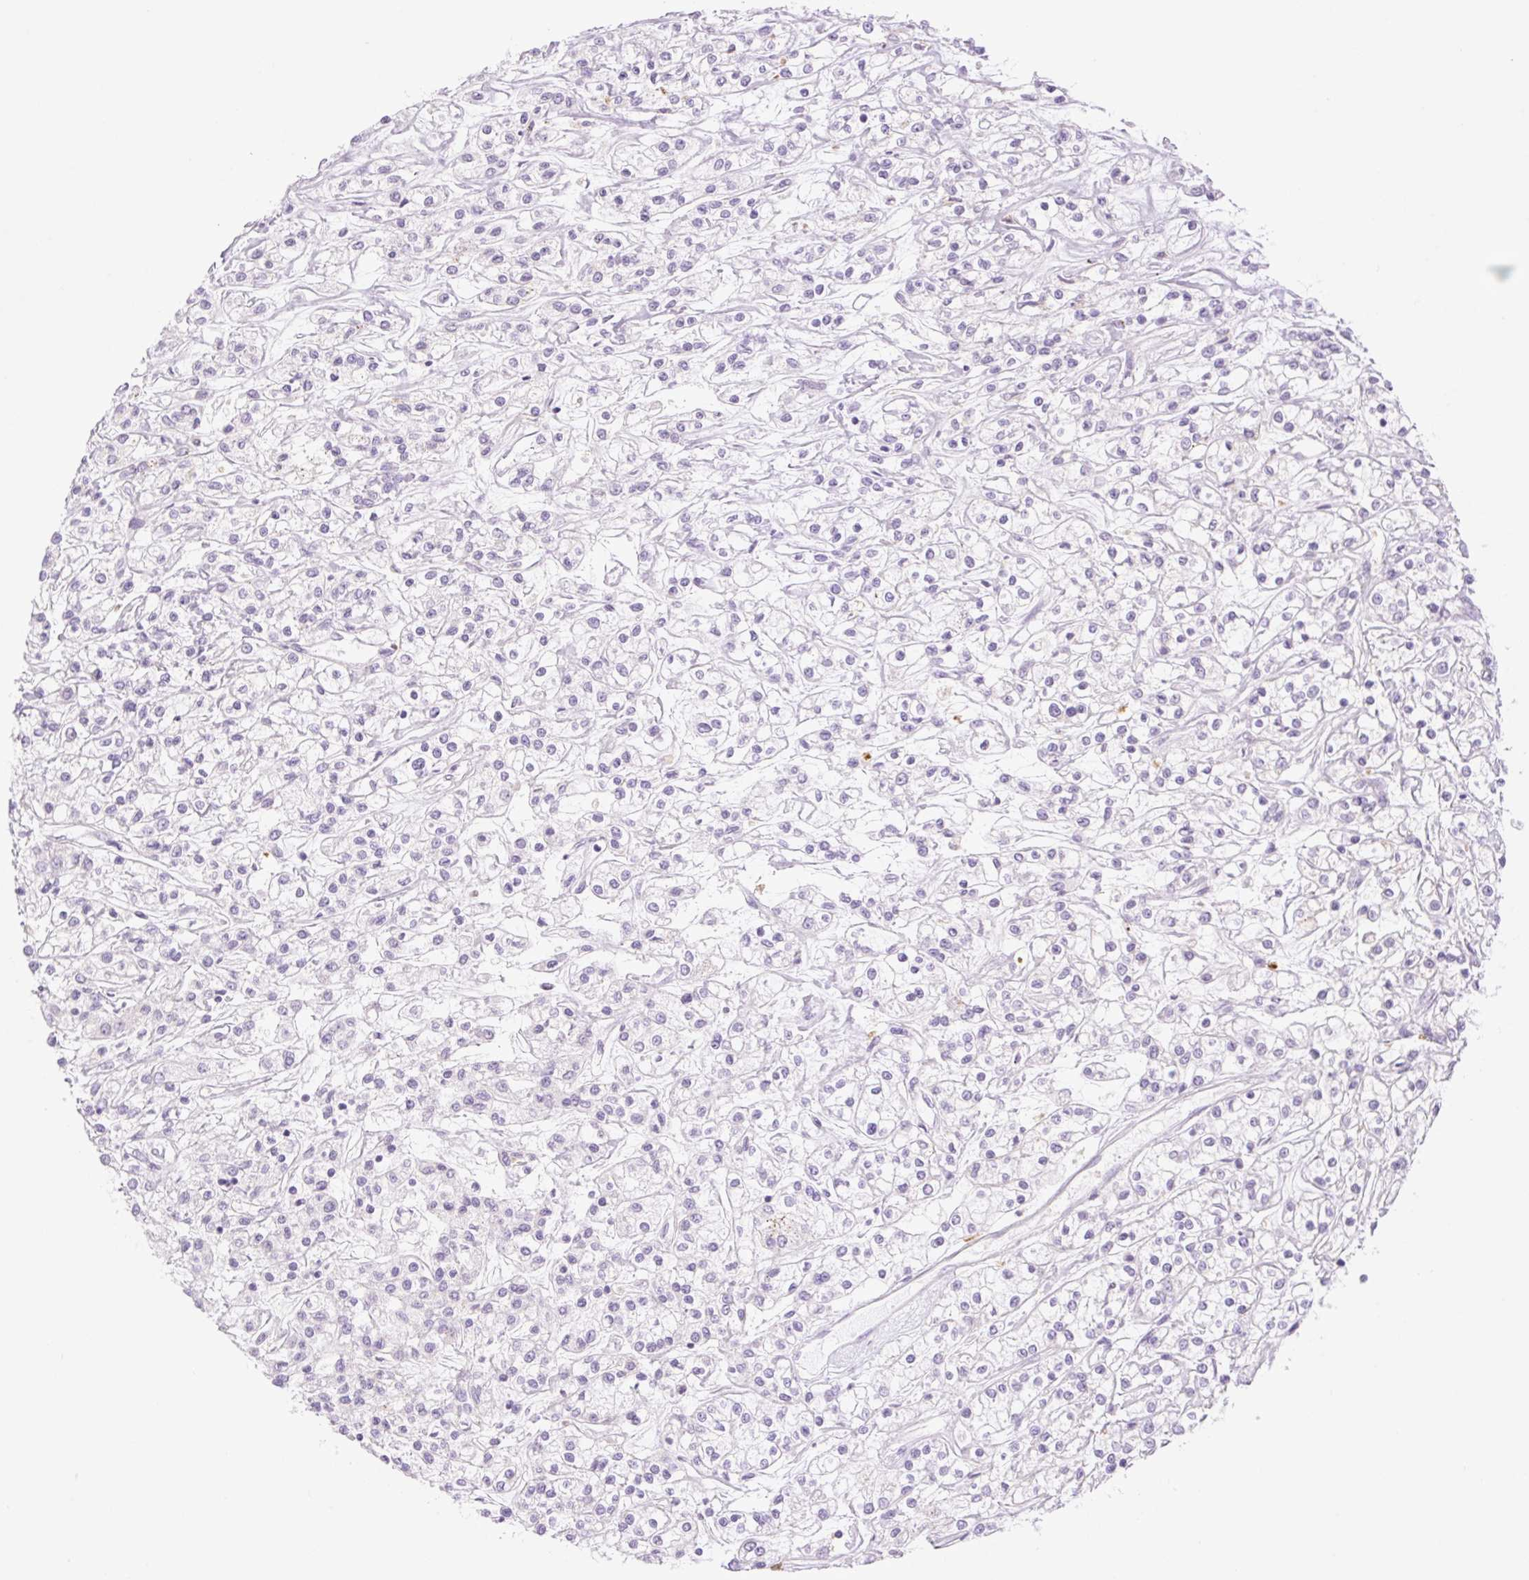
{"staining": {"intensity": "negative", "quantity": "none", "location": "none"}, "tissue": "renal cancer", "cell_type": "Tumor cells", "image_type": "cancer", "snomed": [{"axis": "morphology", "description": "Adenocarcinoma, NOS"}, {"axis": "topography", "description": "Kidney"}], "caption": "A histopathology image of renal cancer (adenocarcinoma) stained for a protein exhibits no brown staining in tumor cells.", "gene": "SPRYD4", "patient": {"sex": "female", "age": 59}}